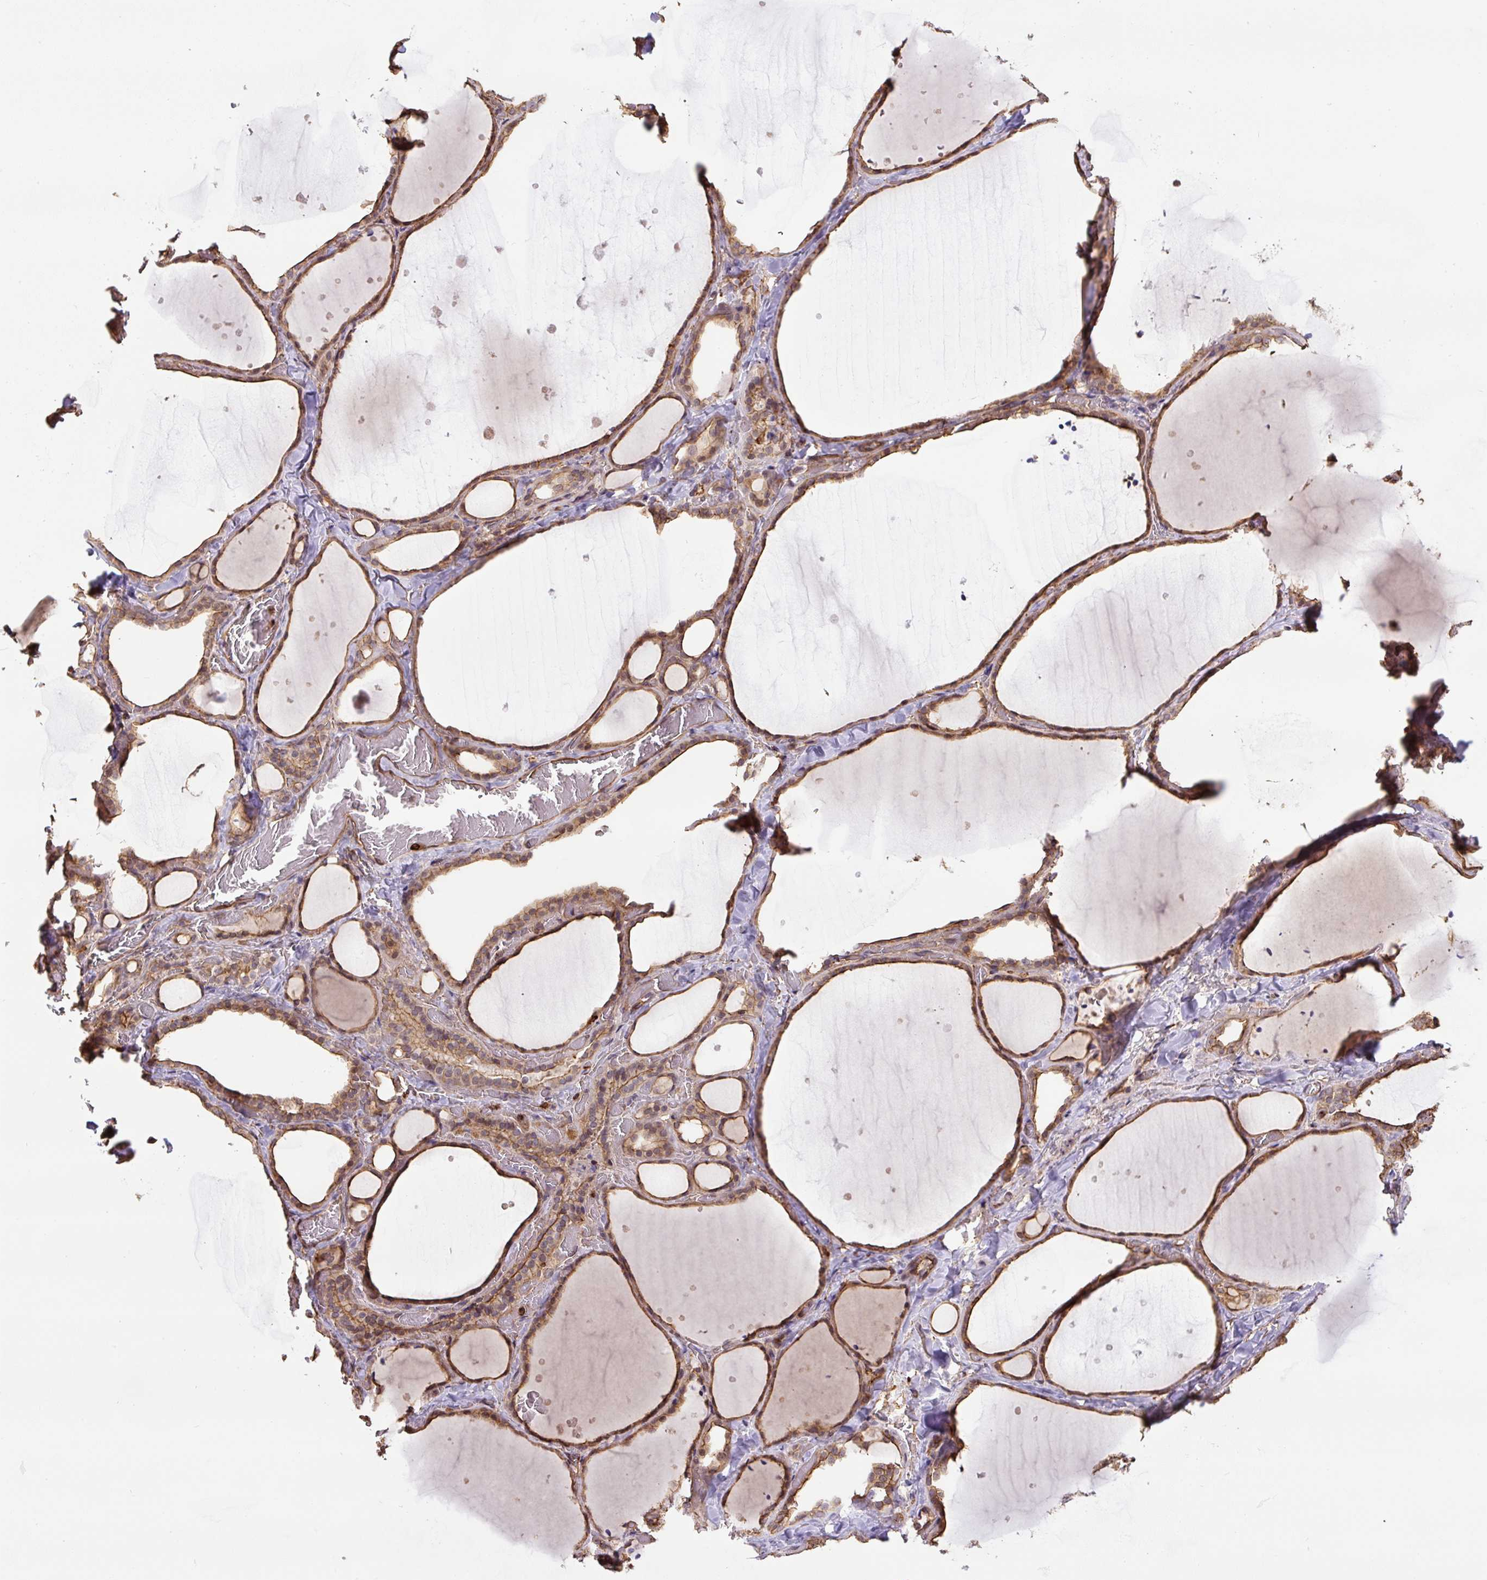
{"staining": {"intensity": "moderate", "quantity": ">75%", "location": "cytoplasmic/membranous"}, "tissue": "thyroid gland", "cell_type": "Glandular cells", "image_type": "normal", "snomed": [{"axis": "morphology", "description": "Normal tissue, NOS"}, {"axis": "topography", "description": "Thyroid gland"}], "caption": "Moderate cytoplasmic/membranous expression is identified in about >75% of glandular cells in benign thyroid gland.", "gene": "B3GALT5", "patient": {"sex": "female", "age": 36}}